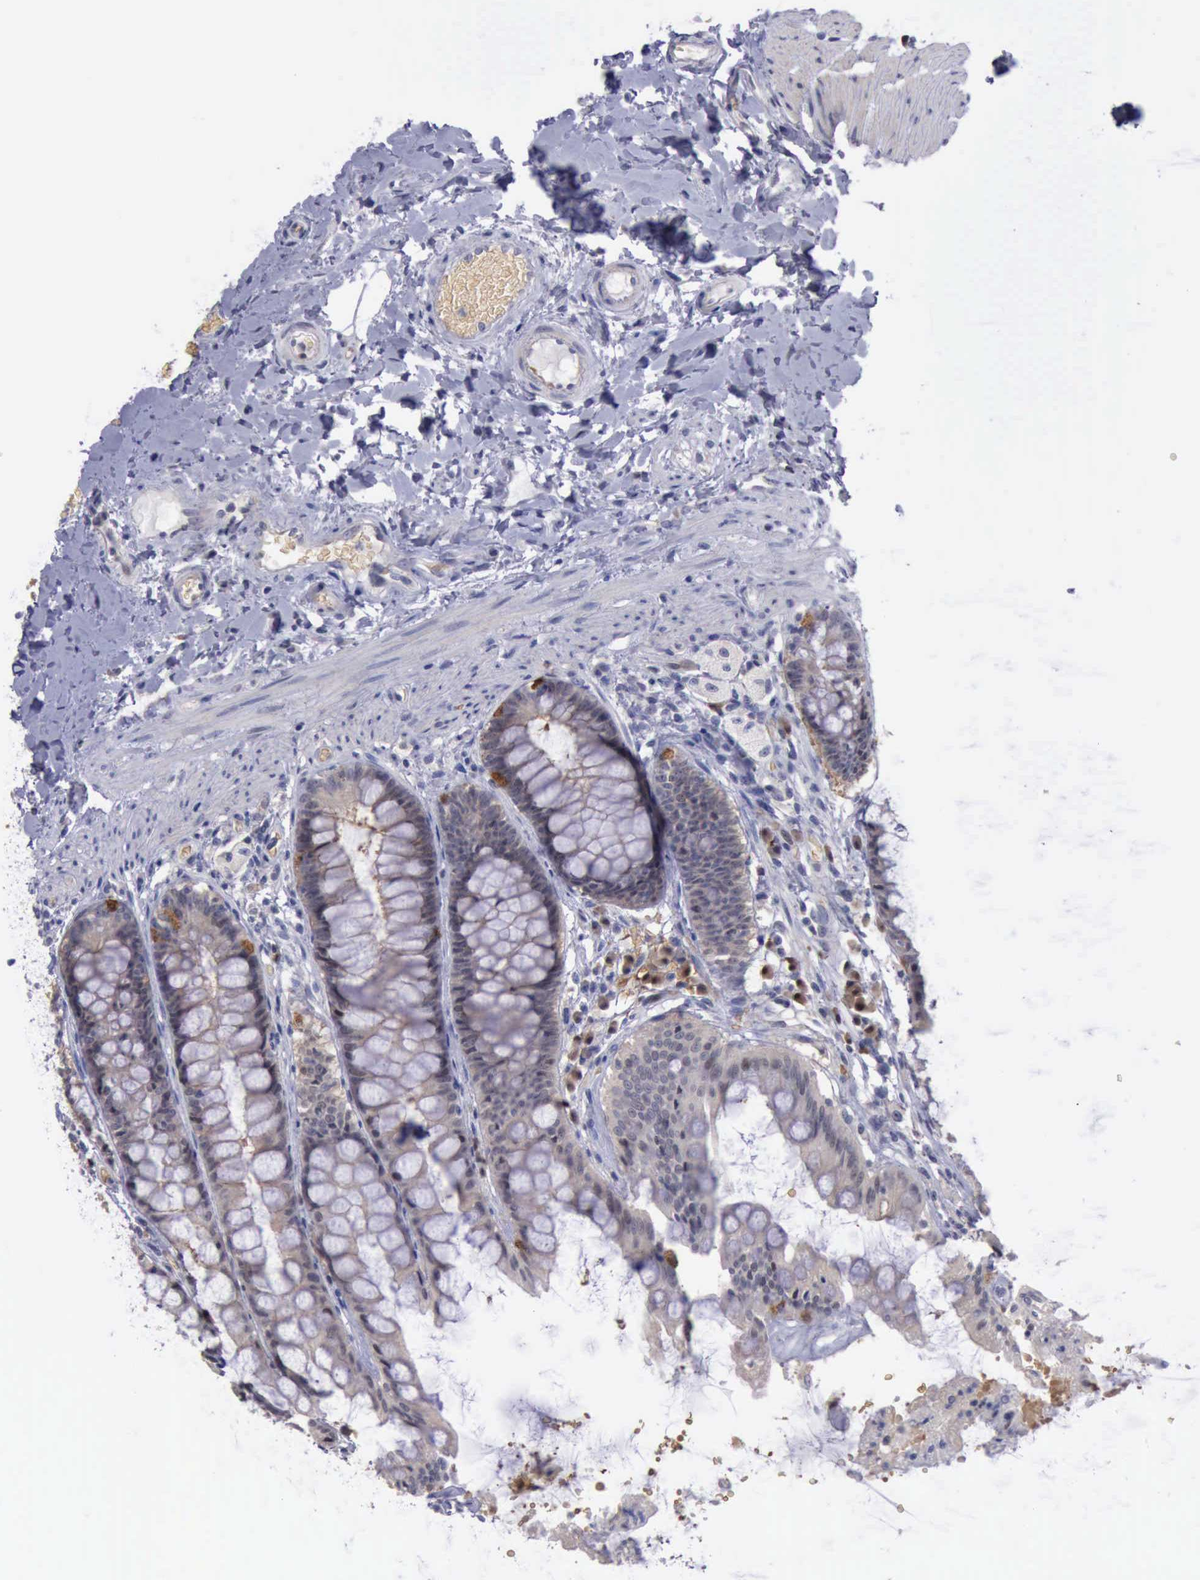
{"staining": {"intensity": "strong", "quantity": "<25%", "location": "cytoplasmic/membranous"}, "tissue": "rectum", "cell_type": "Glandular cells", "image_type": "normal", "snomed": [{"axis": "morphology", "description": "Normal tissue, NOS"}, {"axis": "topography", "description": "Rectum"}], "caption": "Brown immunohistochemical staining in unremarkable rectum exhibits strong cytoplasmic/membranous positivity in about <25% of glandular cells. (Brightfield microscopy of DAB IHC at high magnification).", "gene": "CEP128", "patient": {"sex": "female", "age": 46}}